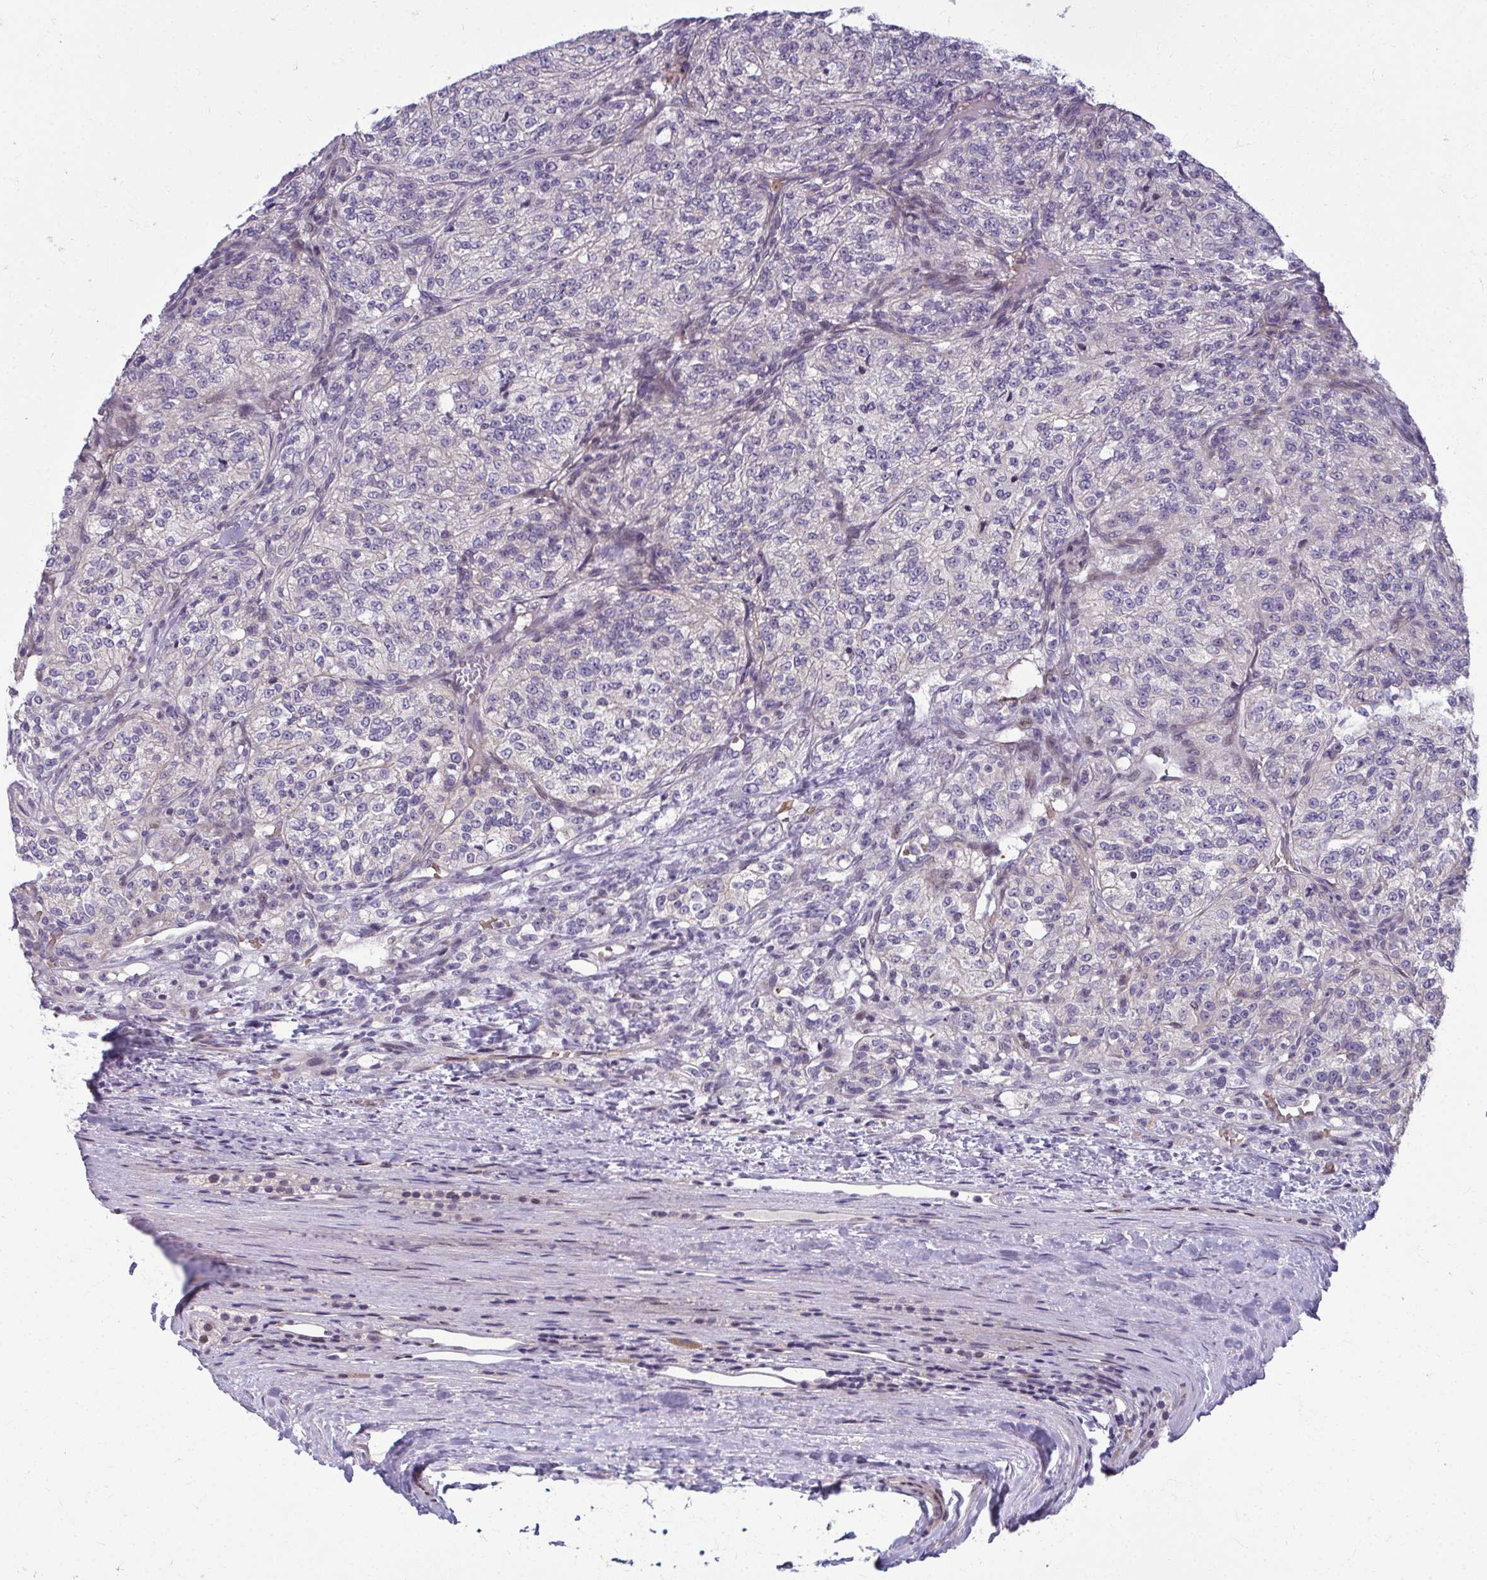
{"staining": {"intensity": "negative", "quantity": "none", "location": "none"}, "tissue": "renal cancer", "cell_type": "Tumor cells", "image_type": "cancer", "snomed": [{"axis": "morphology", "description": "Adenocarcinoma, NOS"}, {"axis": "topography", "description": "Kidney"}], "caption": "Immunohistochemistry image of renal cancer stained for a protein (brown), which displays no staining in tumor cells.", "gene": "ODF1", "patient": {"sex": "female", "age": 63}}